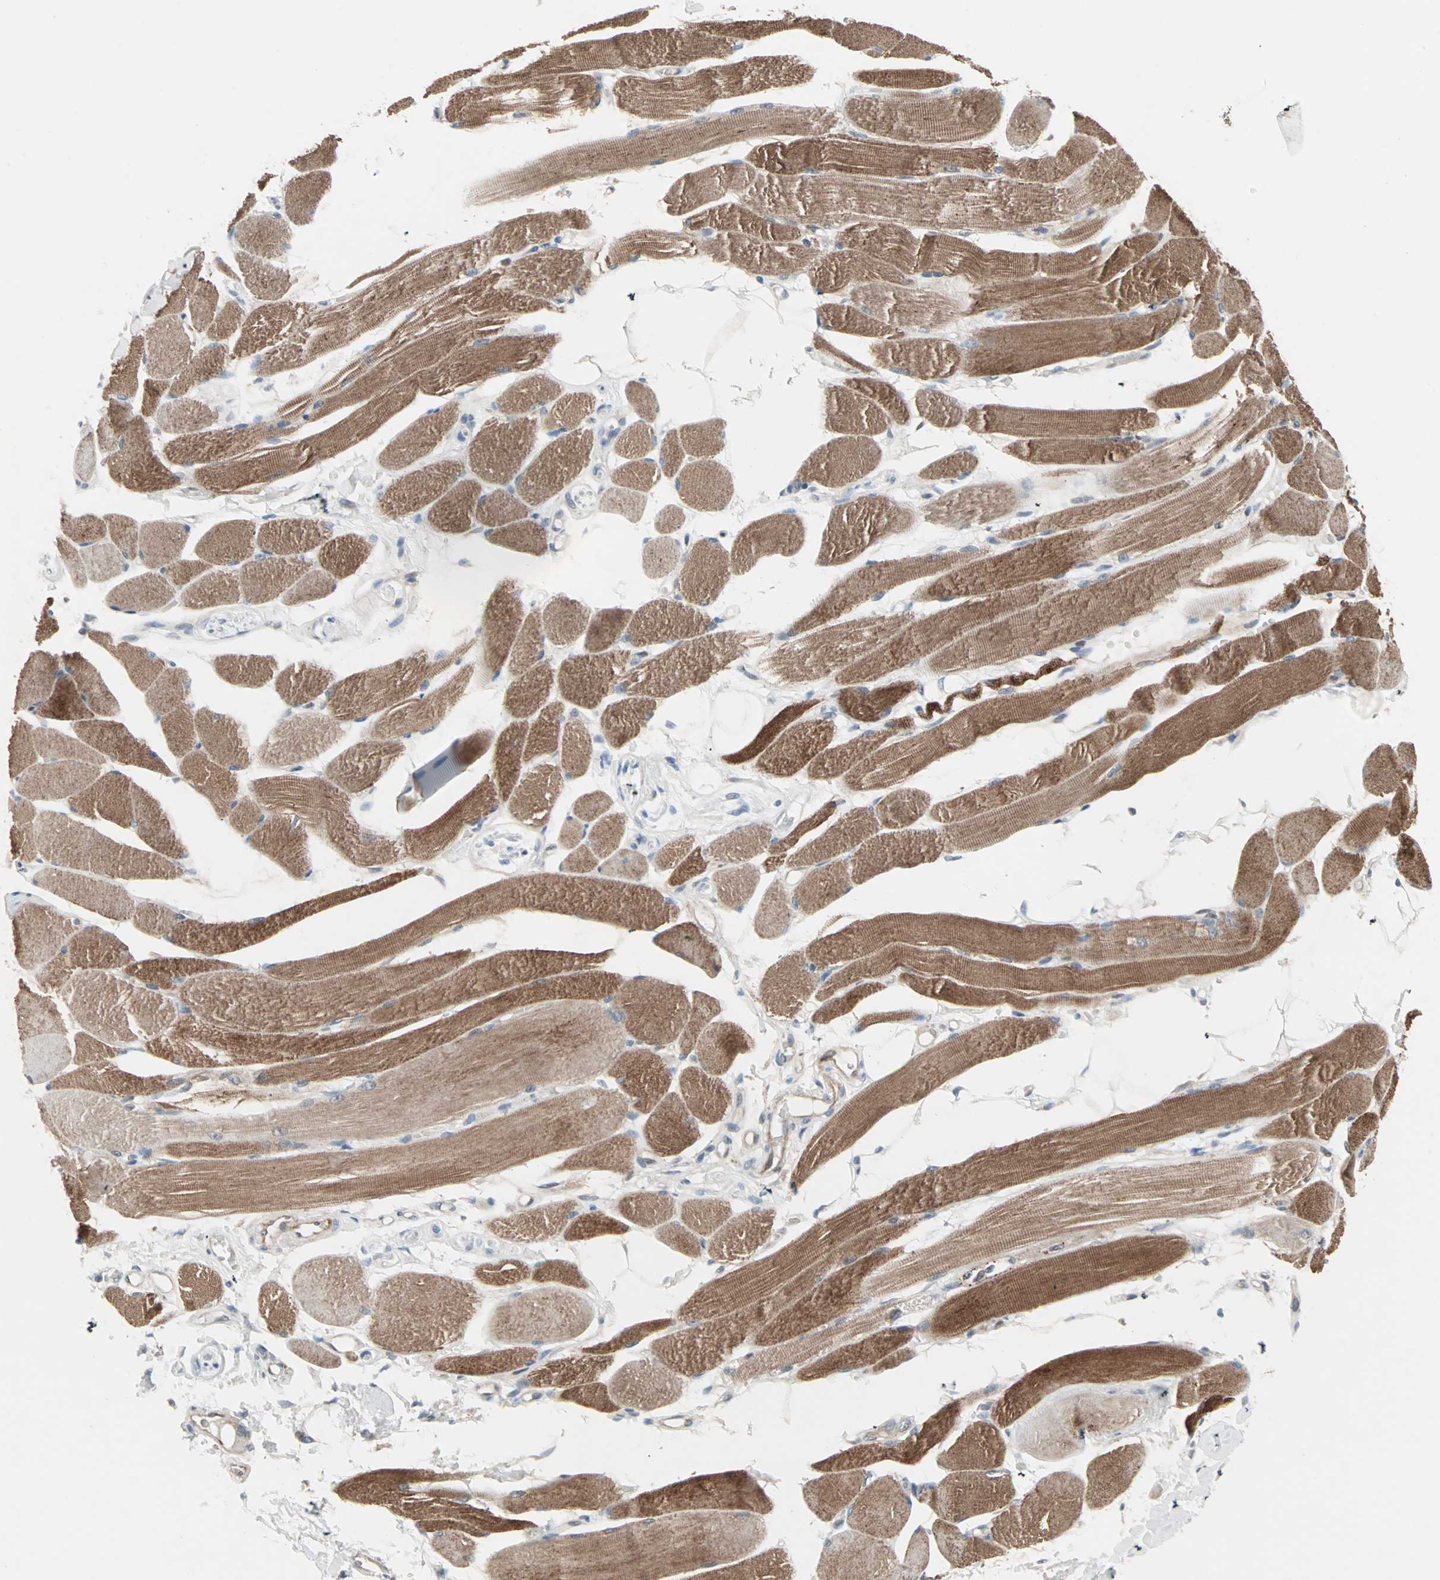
{"staining": {"intensity": "moderate", "quantity": ">75%", "location": "cytoplasmic/membranous"}, "tissue": "skeletal muscle", "cell_type": "Myocytes", "image_type": "normal", "snomed": [{"axis": "morphology", "description": "Normal tissue, NOS"}, {"axis": "topography", "description": "Skeletal muscle"}, {"axis": "topography", "description": "Peripheral nerve tissue"}], "caption": "Unremarkable skeletal muscle displays moderate cytoplasmic/membranous staining in about >75% of myocytes Immunohistochemistry stains the protein in brown and the nuclei are stained blue..", "gene": "CAND2", "patient": {"sex": "female", "age": 84}}